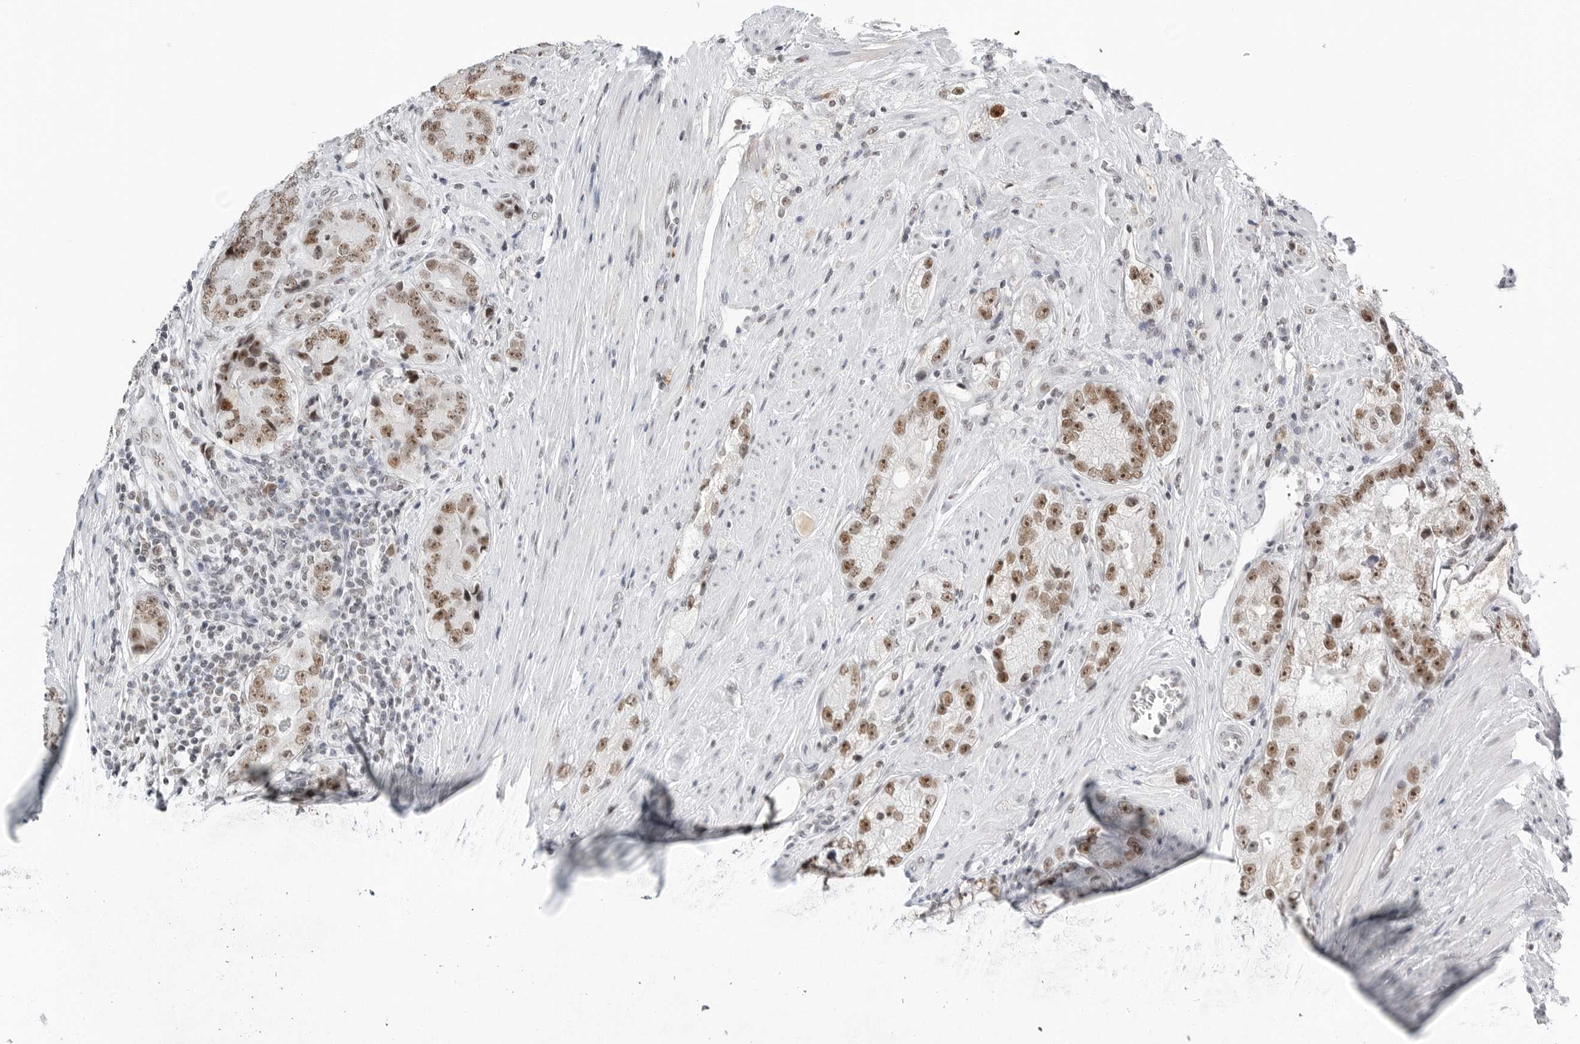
{"staining": {"intensity": "moderate", "quantity": ">75%", "location": "nuclear"}, "tissue": "prostate cancer", "cell_type": "Tumor cells", "image_type": "cancer", "snomed": [{"axis": "morphology", "description": "Adenocarcinoma, High grade"}, {"axis": "topography", "description": "Prostate"}], "caption": "Prostate cancer (high-grade adenocarcinoma) stained with DAB IHC reveals medium levels of moderate nuclear expression in about >75% of tumor cells. The staining is performed using DAB (3,3'-diaminobenzidine) brown chromogen to label protein expression. The nuclei are counter-stained blue using hematoxylin.", "gene": "WRAP53", "patient": {"sex": "male", "age": 56}}